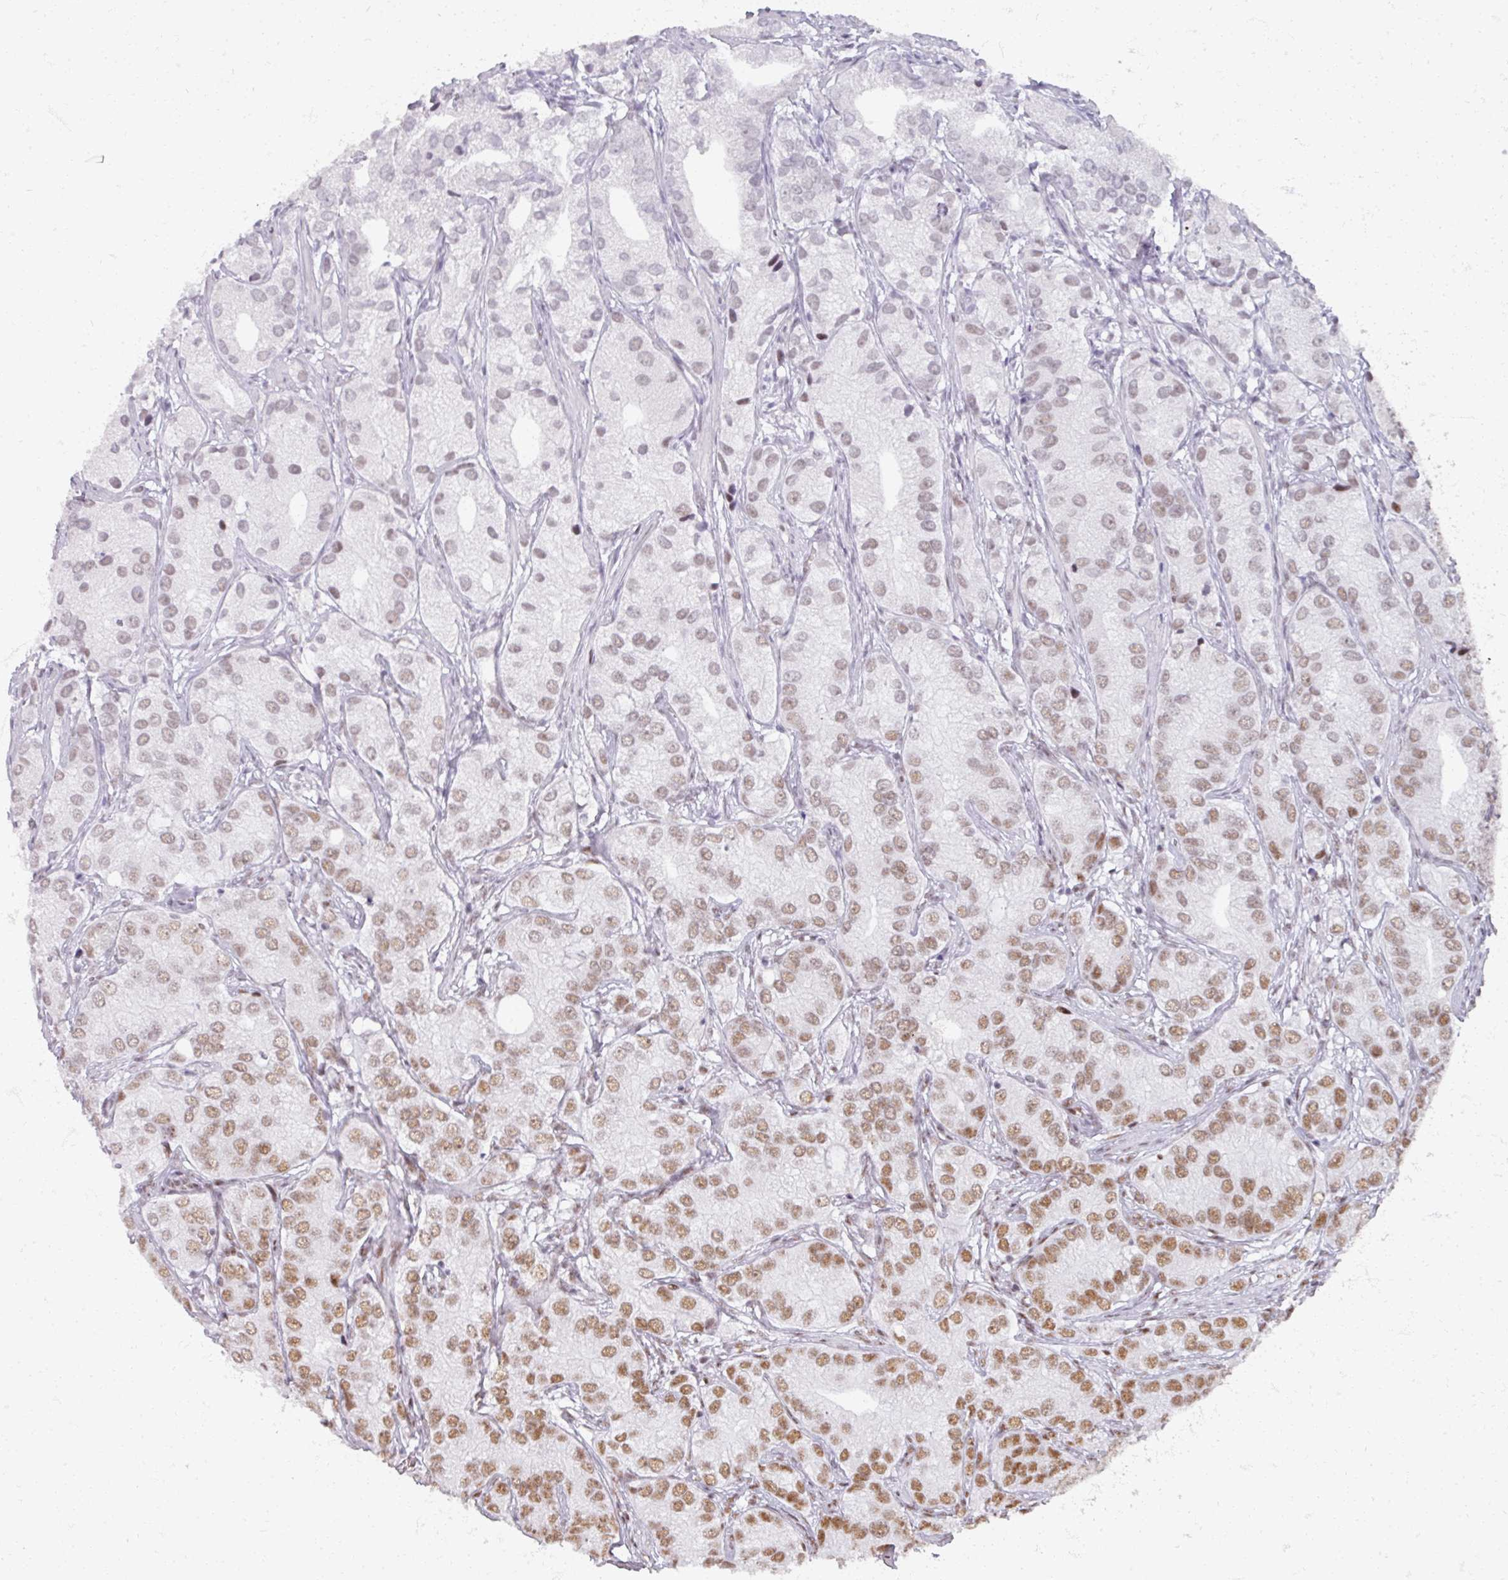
{"staining": {"intensity": "moderate", "quantity": ">75%", "location": "nuclear"}, "tissue": "prostate cancer", "cell_type": "Tumor cells", "image_type": "cancer", "snomed": [{"axis": "morphology", "description": "Adenocarcinoma, High grade"}, {"axis": "topography", "description": "Prostate"}], "caption": "A histopathology image showing moderate nuclear staining in approximately >75% of tumor cells in adenocarcinoma (high-grade) (prostate), as visualized by brown immunohistochemical staining.", "gene": "ADAR", "patient": {"sex": "male", "age": 82}}